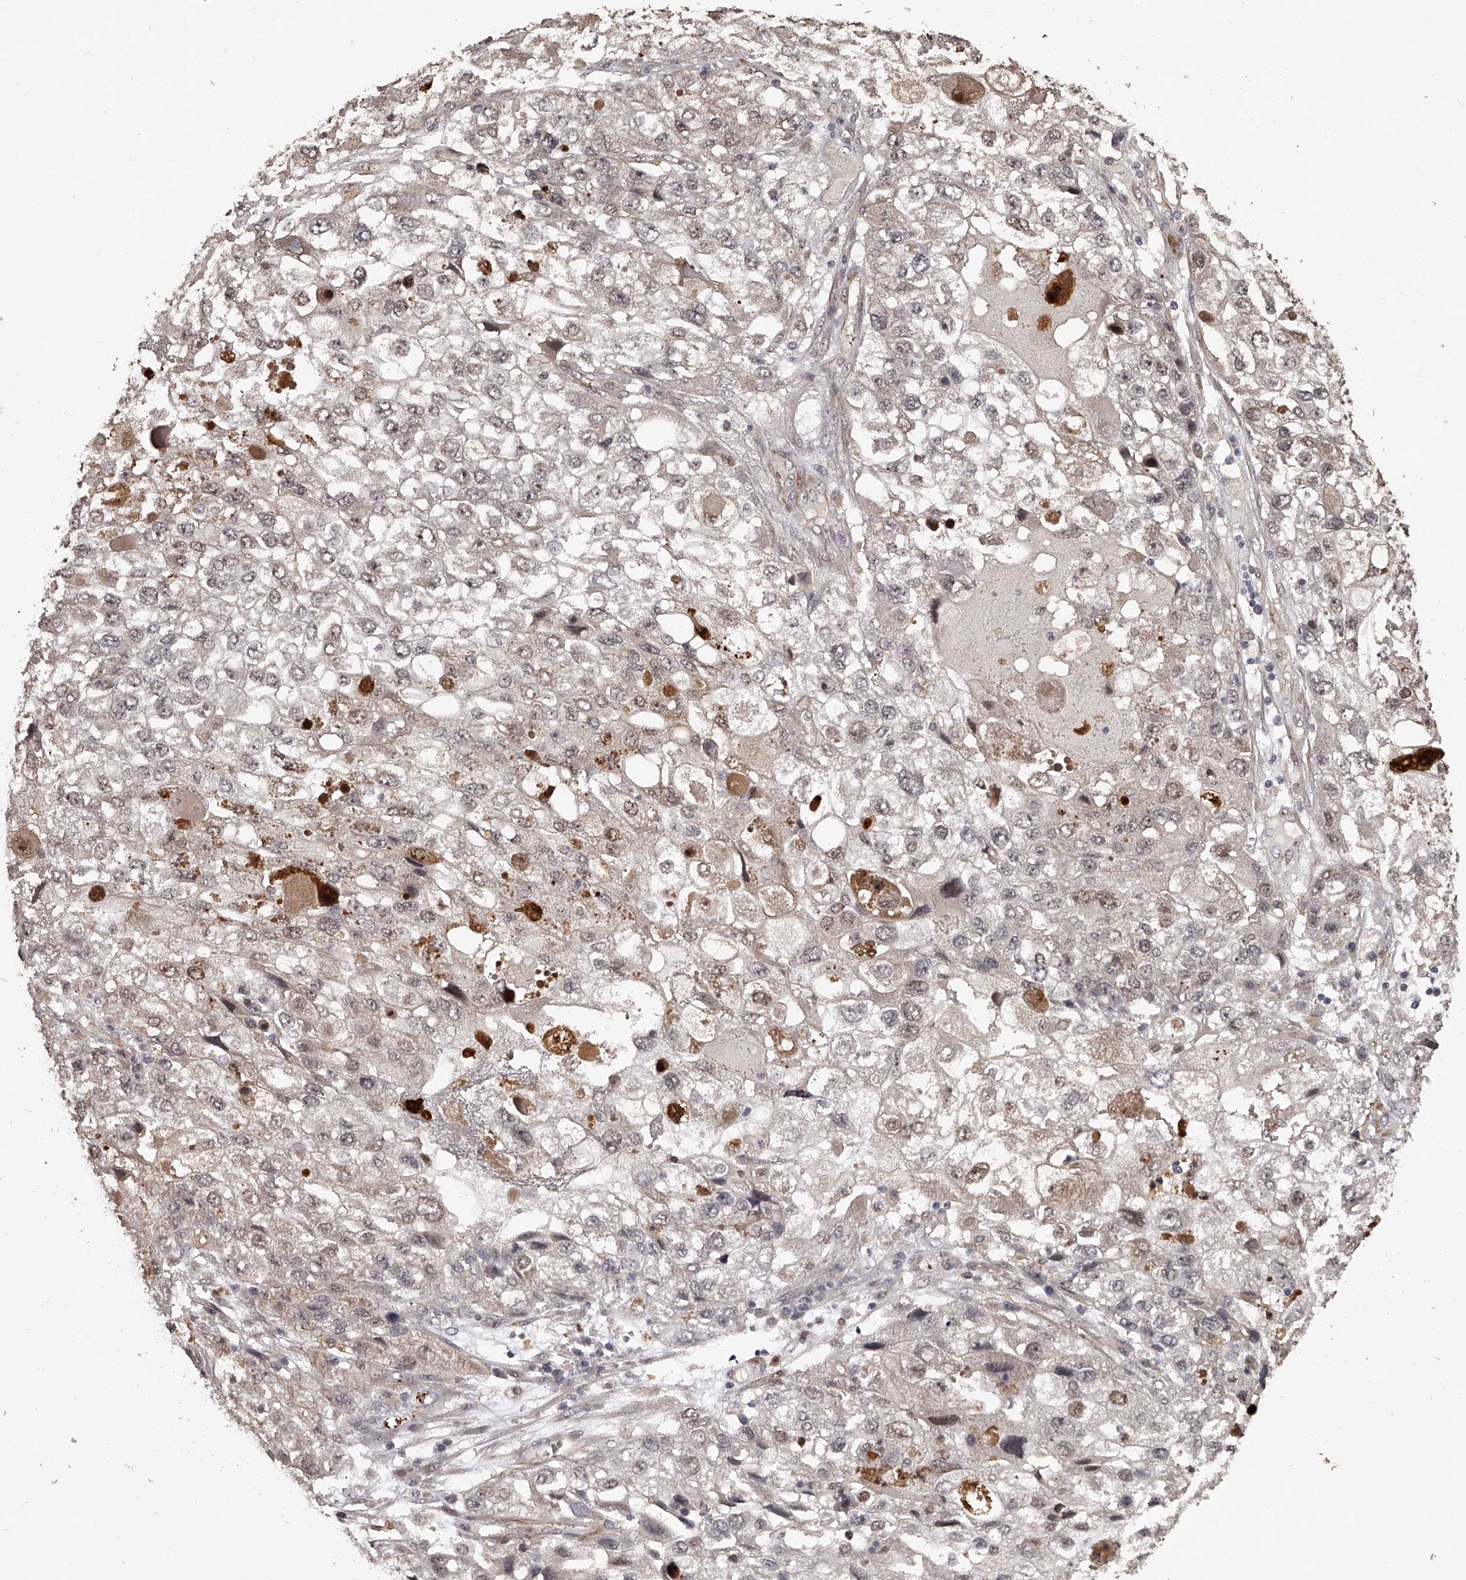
{"staining": {"intensity": "weak", "quantity": "<25%", "location": "cytoplasmic/membranous,nuclear"}, "tissue": "endometrial cancer", "cell_type": "Tumor cells", "image_type": "cancer", "snomed": [{"axis": "morphology", "description": "Adenocarcinoma, NOS"}, {"axis": "topography", "description": "Endometrium"}], "caption": "The image displays no staining of tumor cells in endometrial adenocarcinoma.", "gene": "URGCP", "patient": {"sex": "female", "age": 49}}